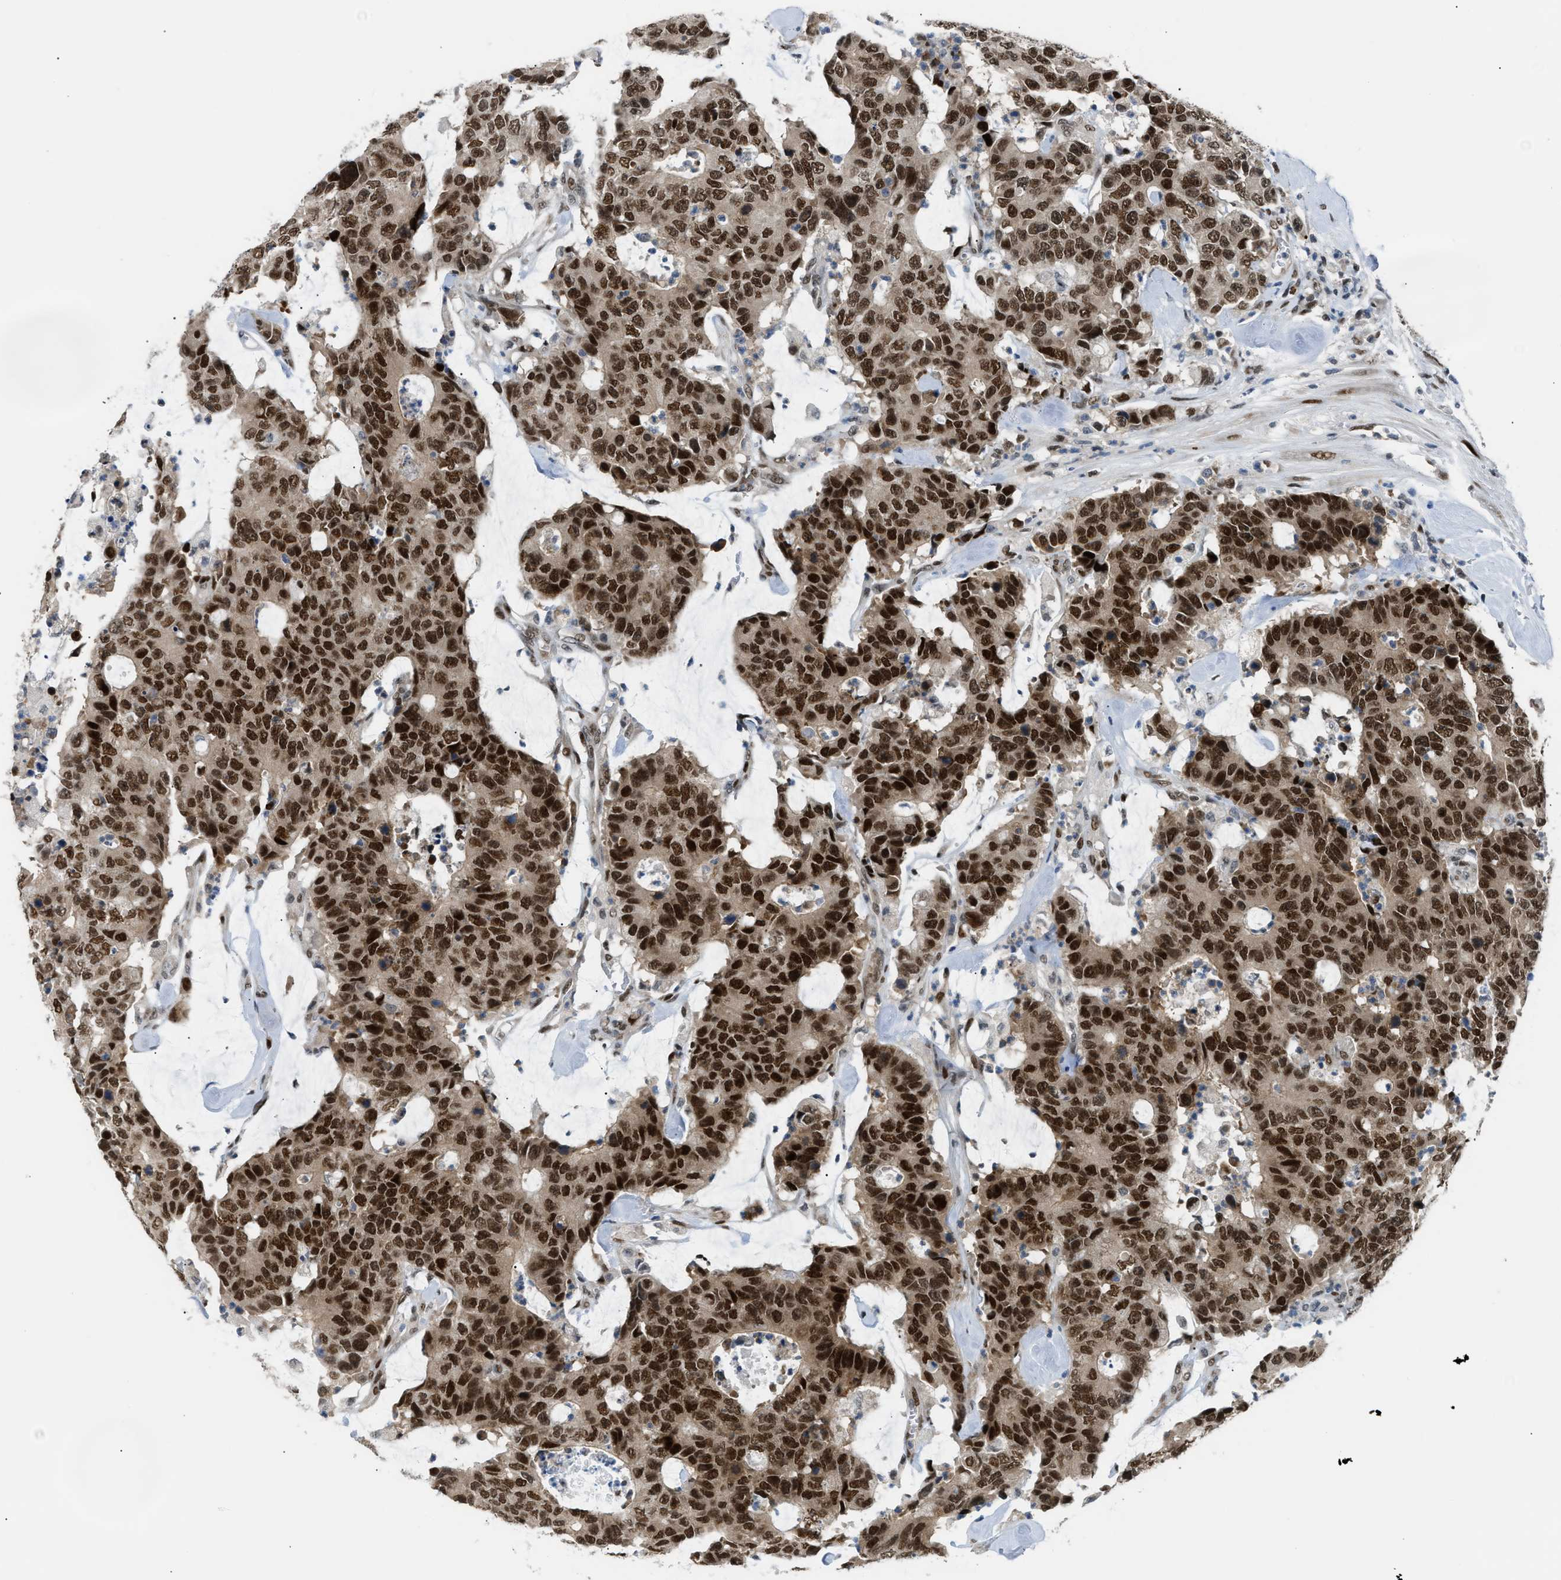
{"staining": {"intensity": "strong", "quantity": ">75%", "location": "nuclear"}, "tissue": "colorectal cancer", "cell_type": "Tumor cells", "image_type": "cancer", "snomed": [{"axis": "morphology", "description": "Adenocarcinoma, NOS"}, {"axis": "topography", "description": "Colon"}], "caption": "Immunohistochemical staining of human colorectal cancer demonstrates high levels of strong nuclear protein staining in about >75% of tumor cells.", "gene": "SSBP2", "patient": {"sex": "female", "age": 86}}